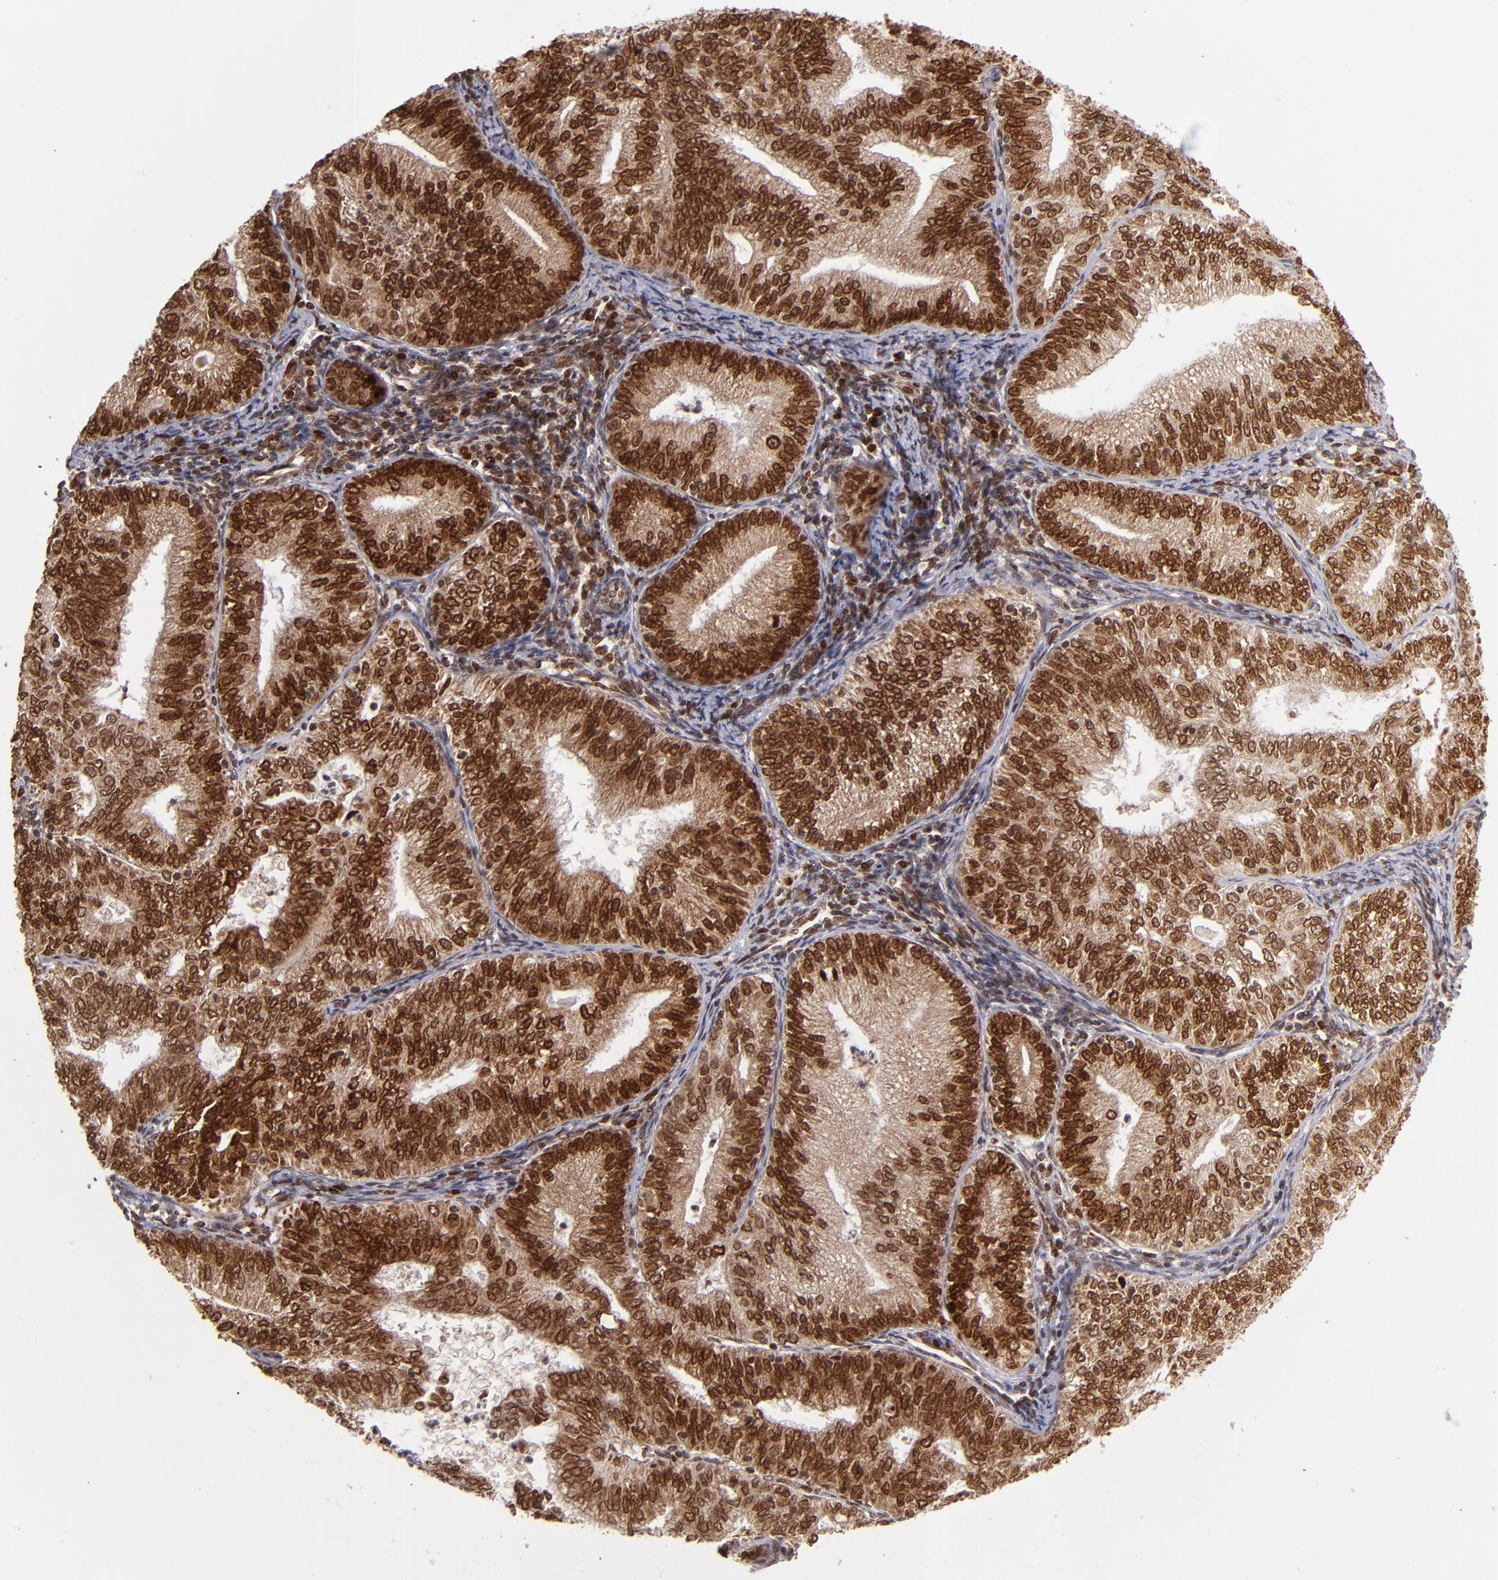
{"staining": {"intensity": "strong", "quantity": ">75%", "location": "cytoplasmic/membranous,nuclear"}, "tissue": "endometrial cancer", "cell_type": "Tumor cells", "image_type": "cancer", "snomed": [{"axis": "morphology", "description": "Adenocarcinoma, NOS"}, {"axis": "topography", "description": "Endometrium"}], "caption": "Immunohistochemical staining of human endometrial cancer displays strong cytoplasmic/membranous and nuclear protein staining in about >75% of tumor cells. The staining was performed using DAB to visualize the protein expression in brown, while the nuclei were stained in blue with hematoxylin (Magnification: 20x).", "gene": "TOP1MT", "patient": {"sex": "female", "age": 69}}